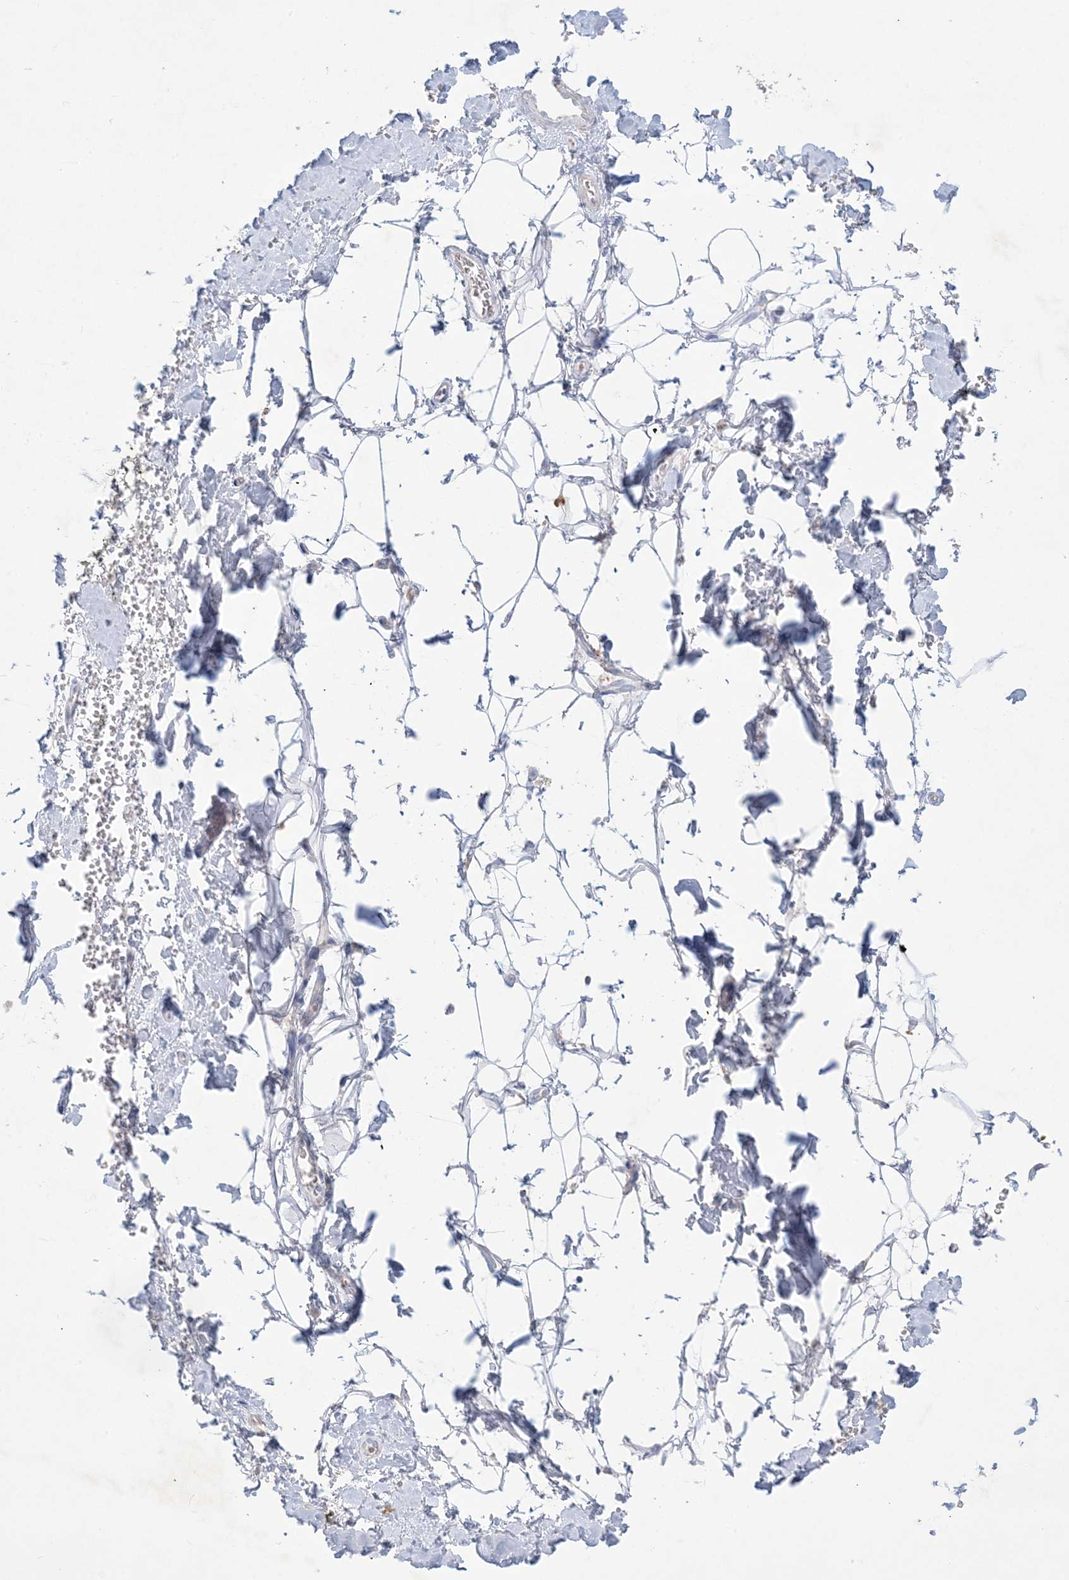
{"staining": {"intensity": "negative", "quantity": "none", "location": "none"}, "tissue": "adipose tissue", "cell_type": "Adipocytes", "image_type": "normal", "snomed": [{"axis": "morphology", "description": "Normal tissue, NOS"}, {"axis": "morphology", "description": "Adenocarcinoma, NOS"}, {"axis": "topography", "description": "Pancreas"}, {"axis": "topography", "description": "Peripheral nerve tissue"}], "caption": "Immunohistochemistry (IHC) photomicrograph of normal adipose tissue stained for a protein (brown), which exhibits no positivity in adipocytes.", "gene": "KCTD6", "patient": {"sex": "male", "age": 59}}